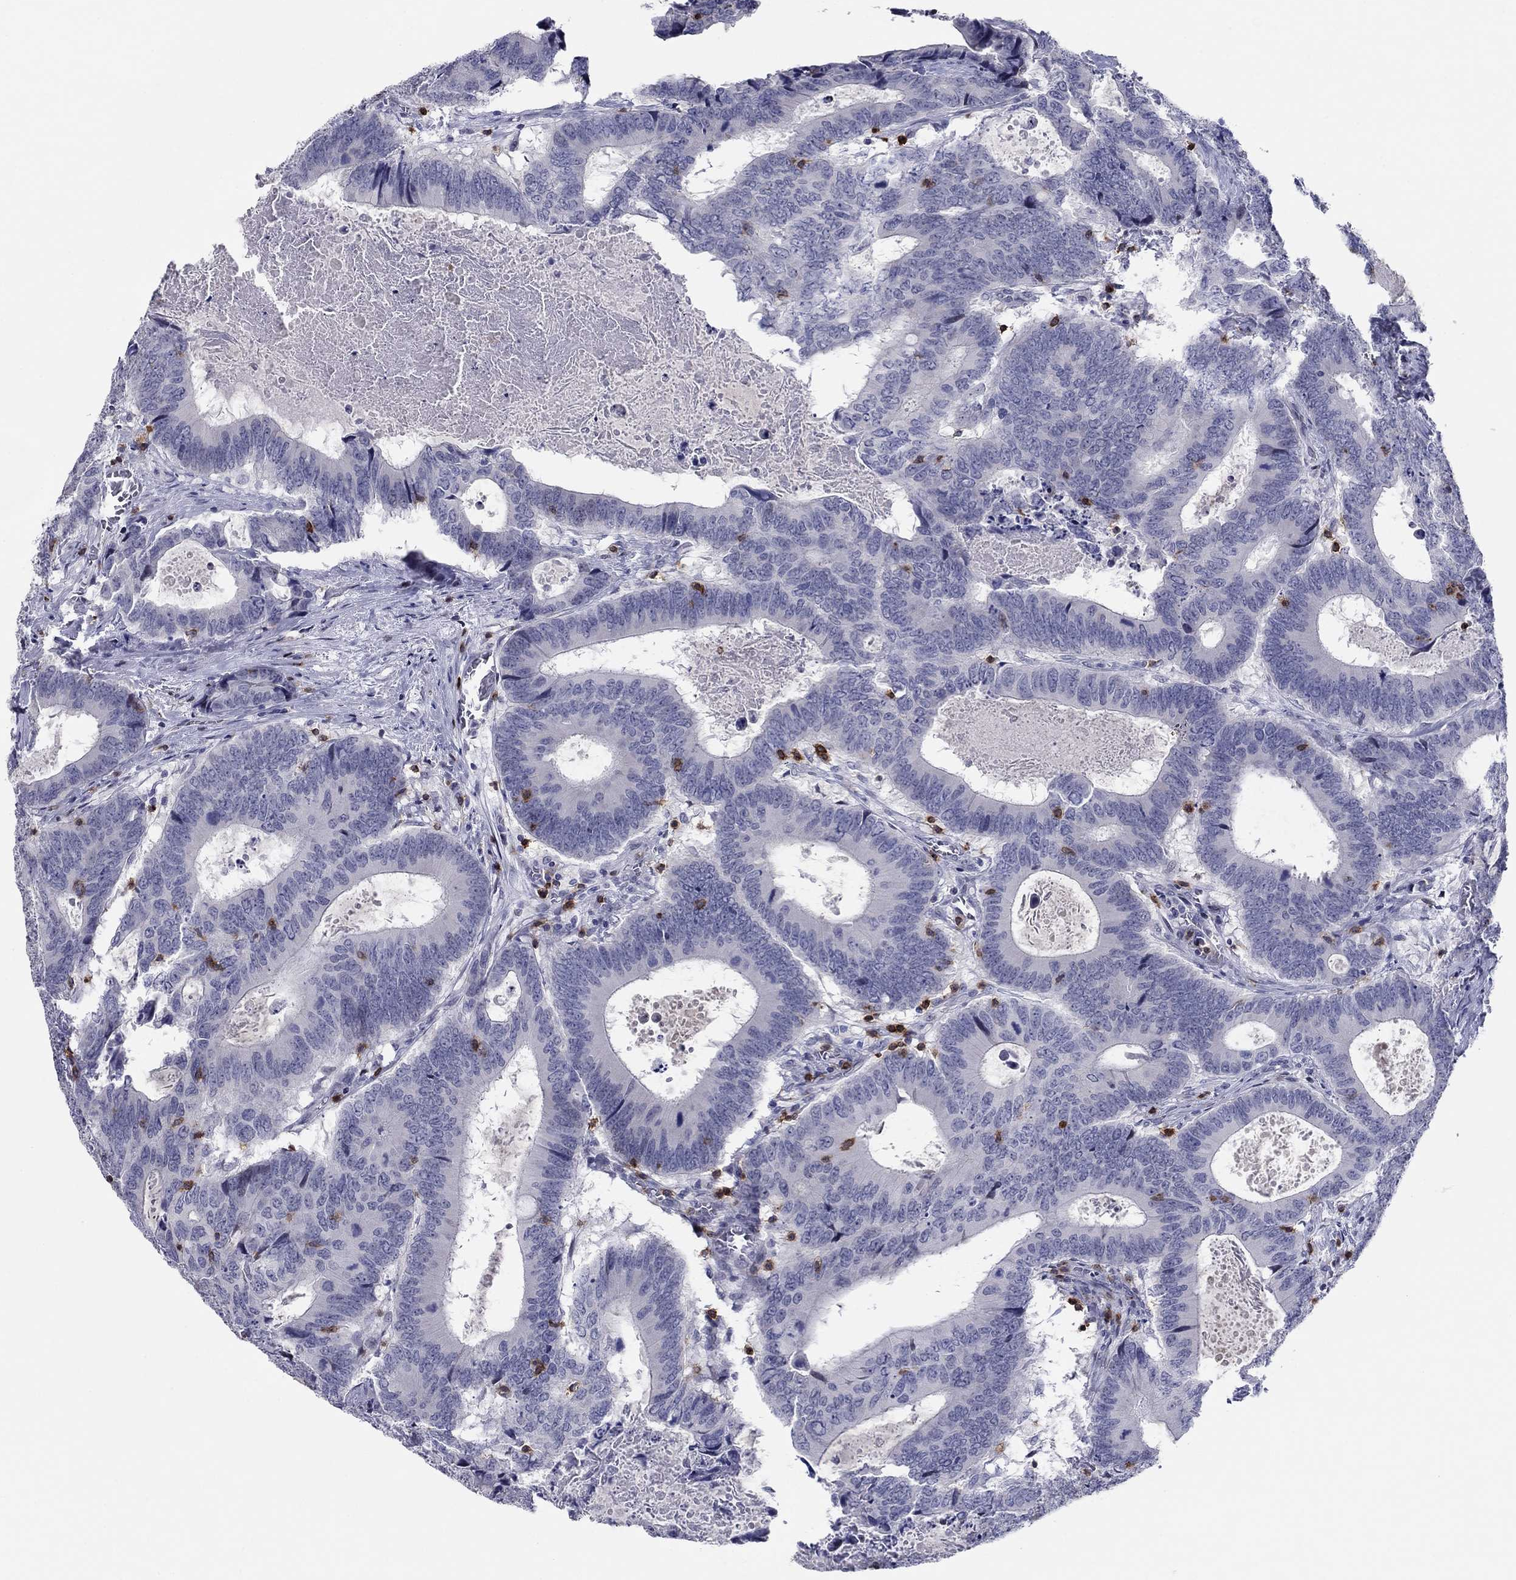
{"staining": {"intensity": "negative", "quantity": "none", "location": "none"}, "tissue": "colorectal cancer", "cell_type": "Tumor cells", "image_type": "cancer", "snomed": [{"axis": "morphology", "description": "Adenocarcinoma, NOS"}, {"axis": "topography", "description": "Colon"}], "caption": "Photomicrograph shows no significant protein expression in tumor cells of adenocarcinoma (colorectal).", "gene": "ITGAE", "patient": {"sex": "female", "age": 82}}